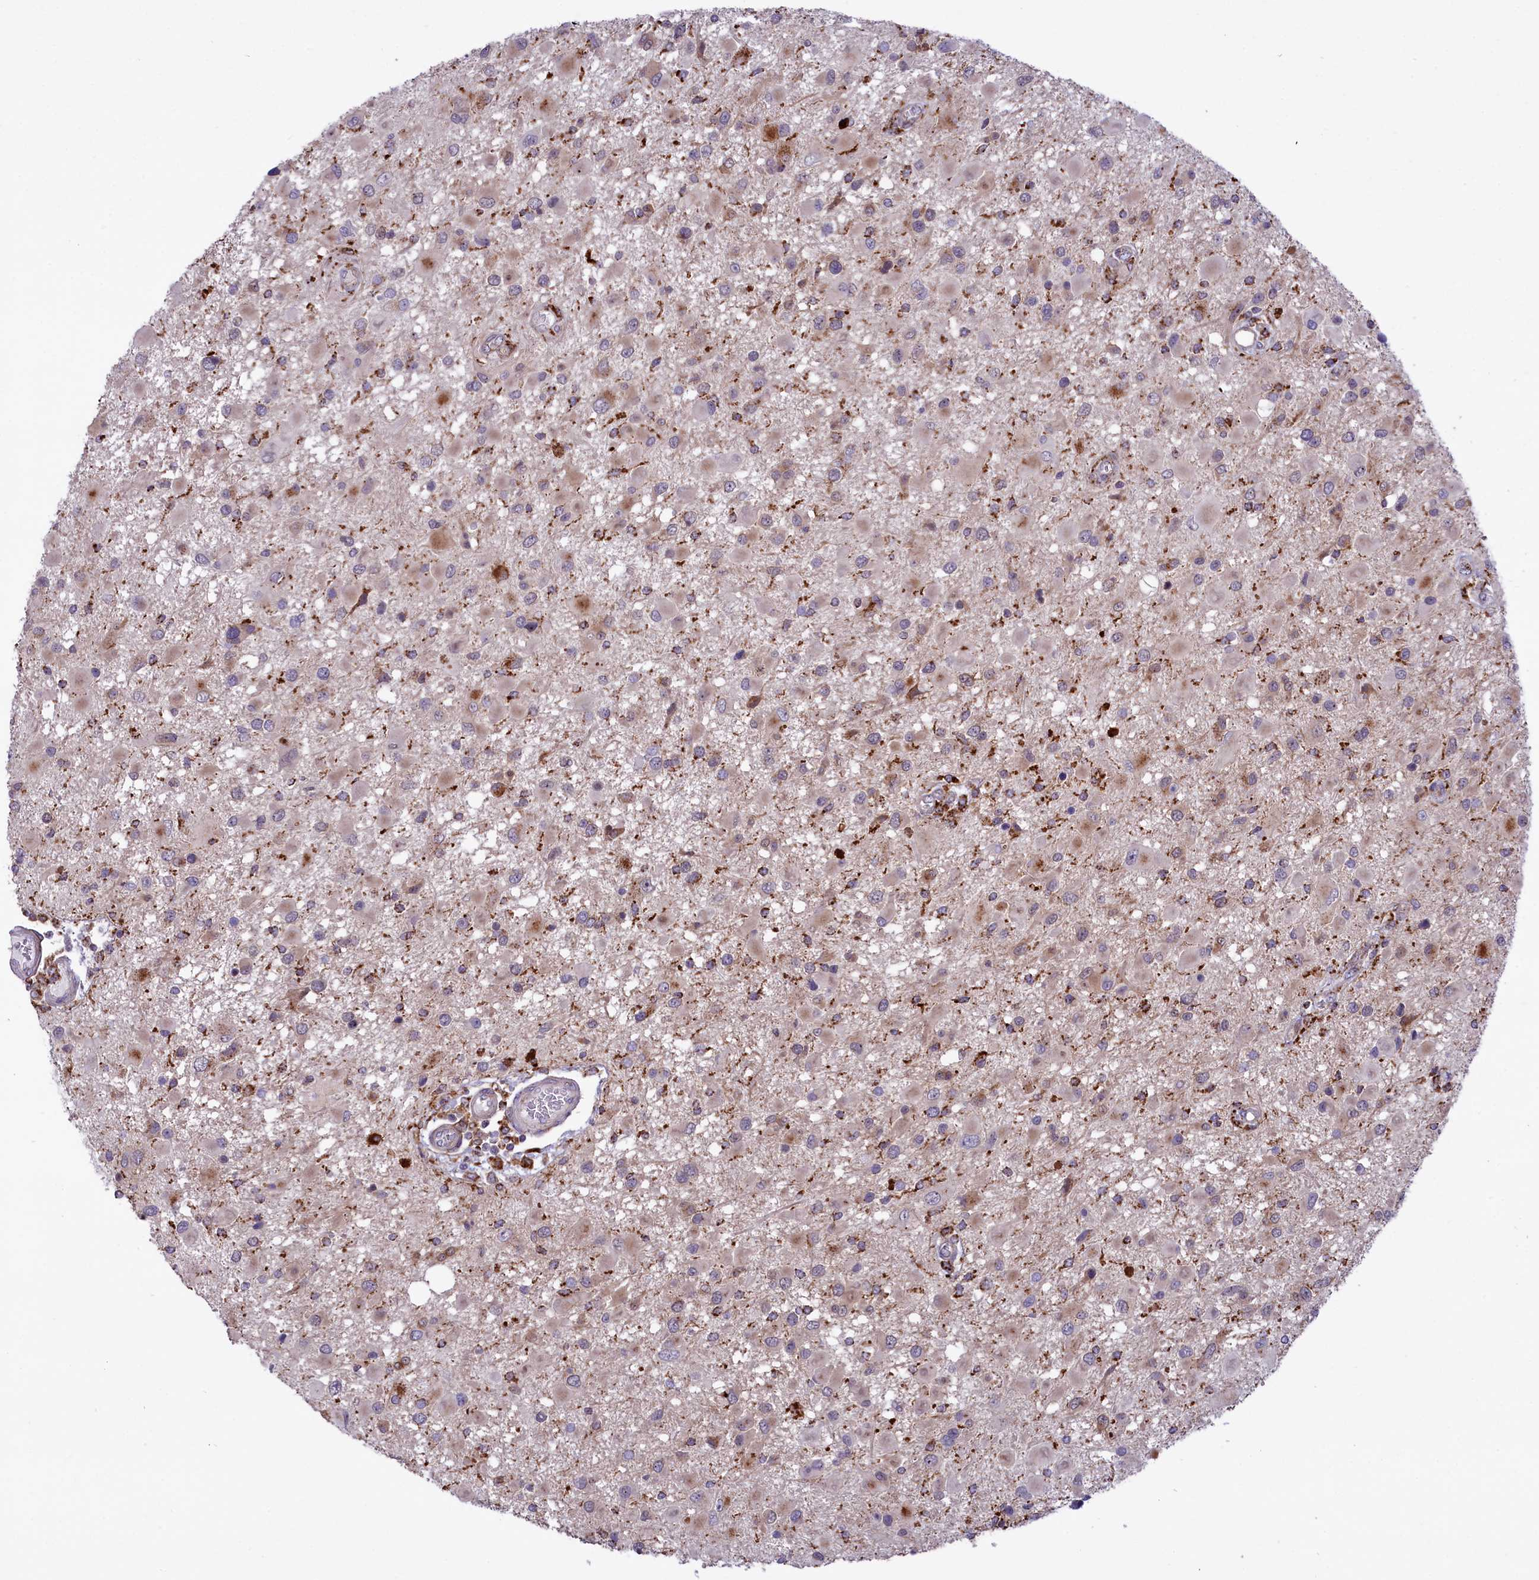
{"staining": {"intensity": "negative", "quantity": "none", "location": "none"}, "tissue": "glioma", "cell_type": "Tumor cells", "image_type": "cancer", "snomed": [{"axis": "morphology", "description": "Glioma, malignant, High grade"}, {"axis": "topography", "description": "Brain"}], "caption": "High-grade glioma (malignant) was stained to show a protein in brown. There is no significant expression in tumor cells. (DAB IHC, high magnification).", "gene": "MAN2B1", "patient": {"sex": "male", "age": 53}}